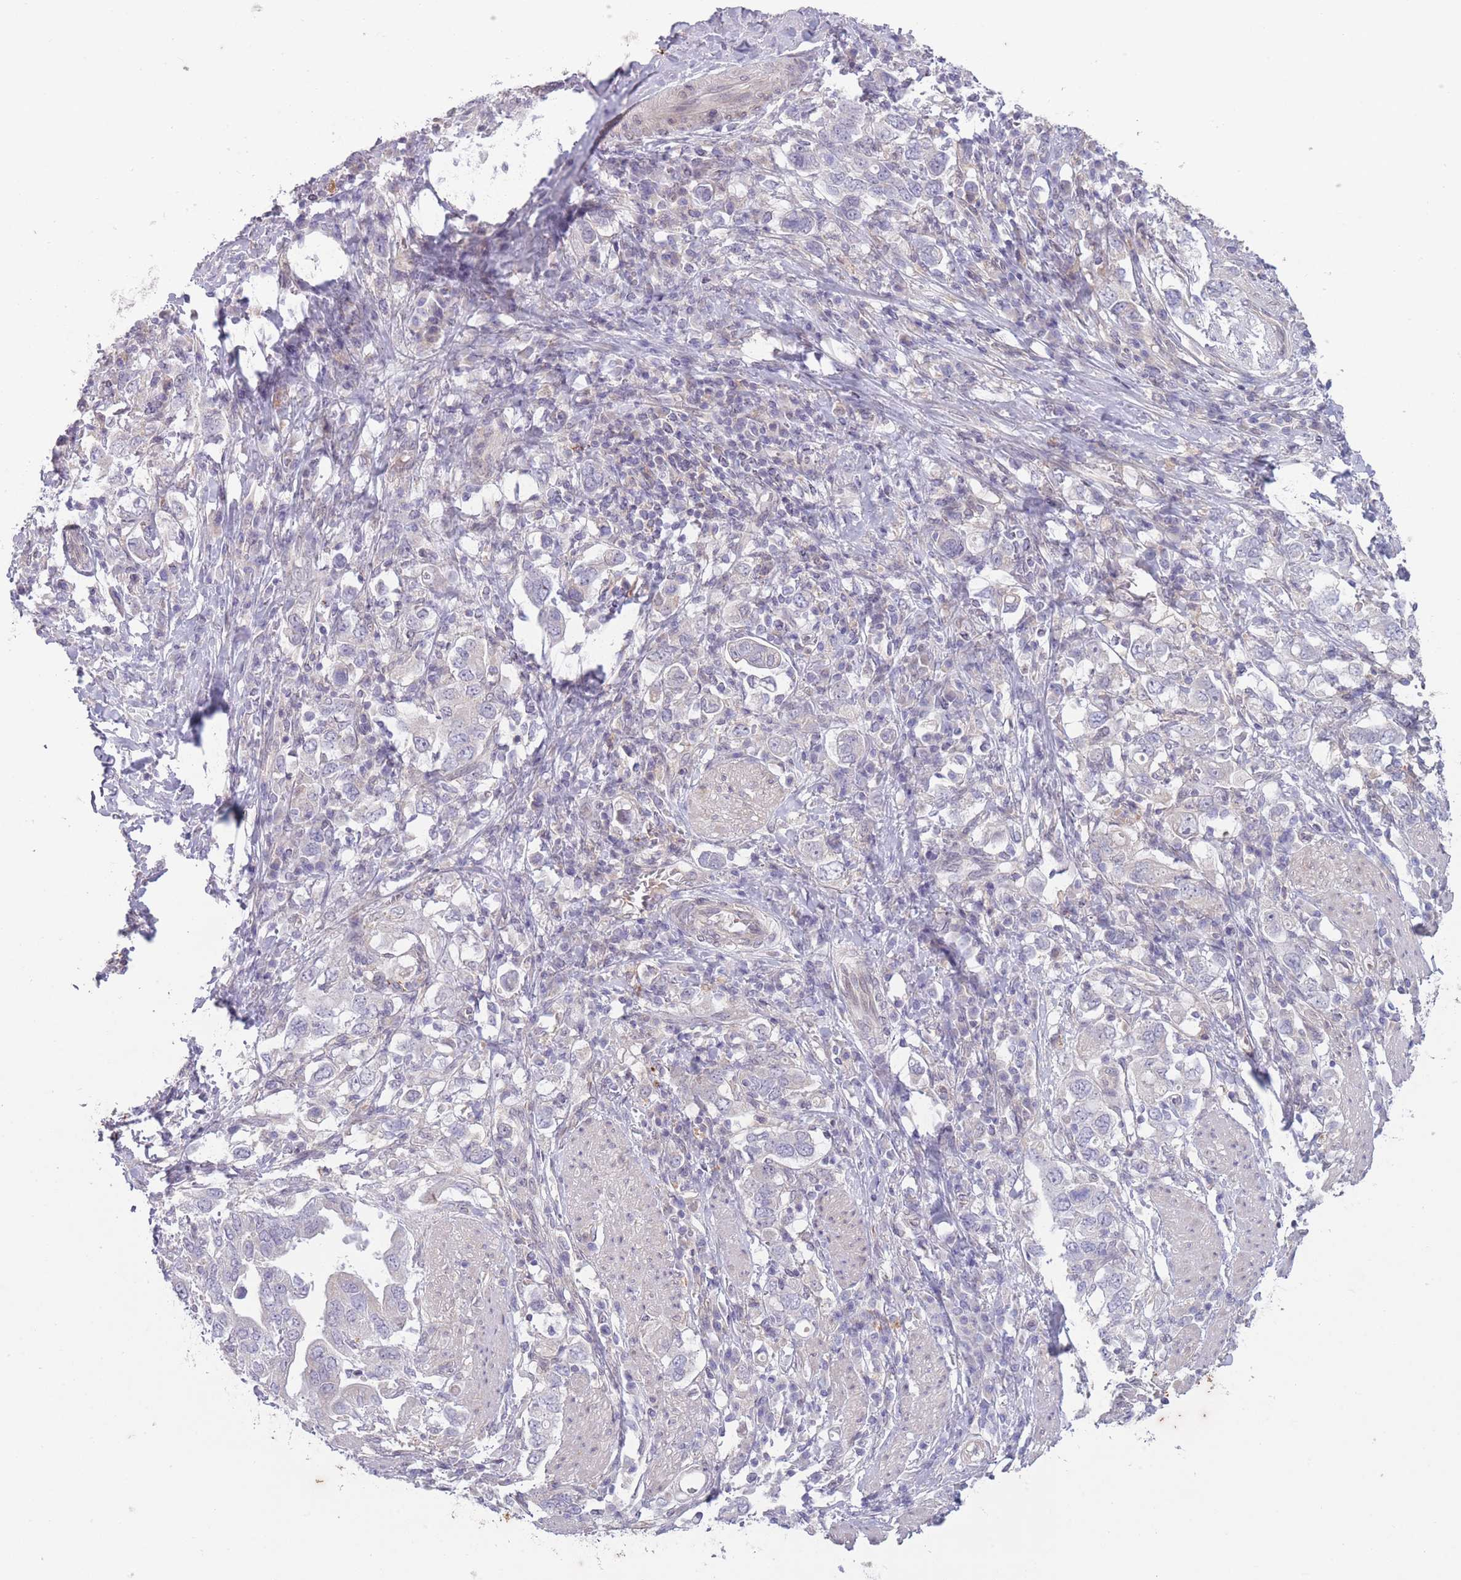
{"staining": {"intensity": "negative", "quantity": "none", "location": "none"}, "tissue": "stomach cancer", "cell_type": "Tumor cells", "image_type": "cancer", "snomed": [{"axis": "morphology", "description": "Adenocarcinoma, NOS"}, {"axis": "topography", "description": "Stomach, upper"}, {"axis": "topography", "description": "Stomach"}], "caption": "Protein analysis of adenocarcinoma (stomach) displays no significant expression in tumor cells.", "gene": "ARPIN", "patient": {"sex": "male", "age": 62}}